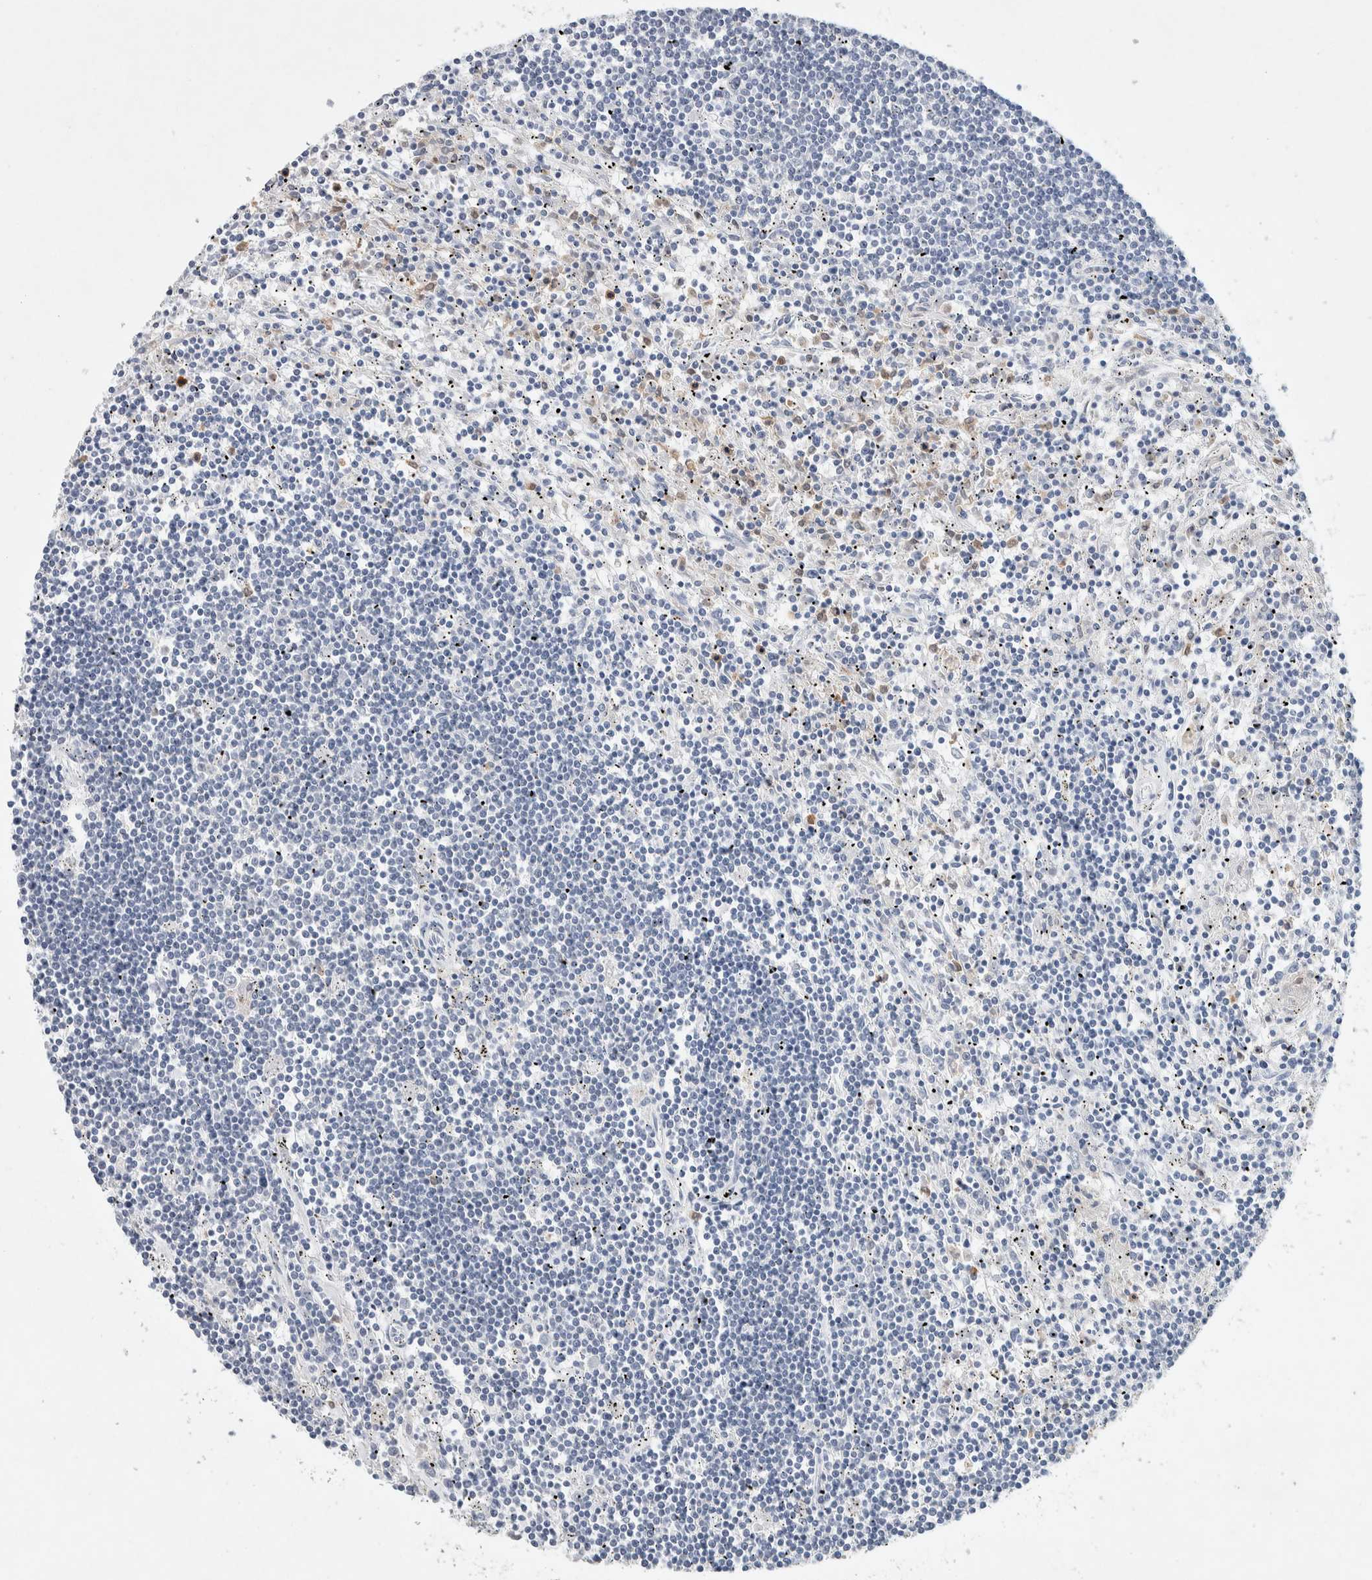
{"staining": {"intensity": "negative", "quantity": "none", "location": "none"}, "tissue": "lymphoma", "cell_type": "Tumor cells", "image_type": "cancer", "snomed": [{"axis": "morphology", "description": "Malignant lymphoma, non-Hodgkin's type, Low grade"}, {"axis": "topography", "description": "Spleen"}], "caption": "Malignant lymphoma, non-Hodgkin's type (low-grade) was stained to show a protein in brown. There is no significant expression in tumor cells. The staining is performed using DAB brown chromogen with nuclei counter-stained in using hematoxylin.", "gene": "NCF2", "patient": {"sex": "male", "age": 76}}